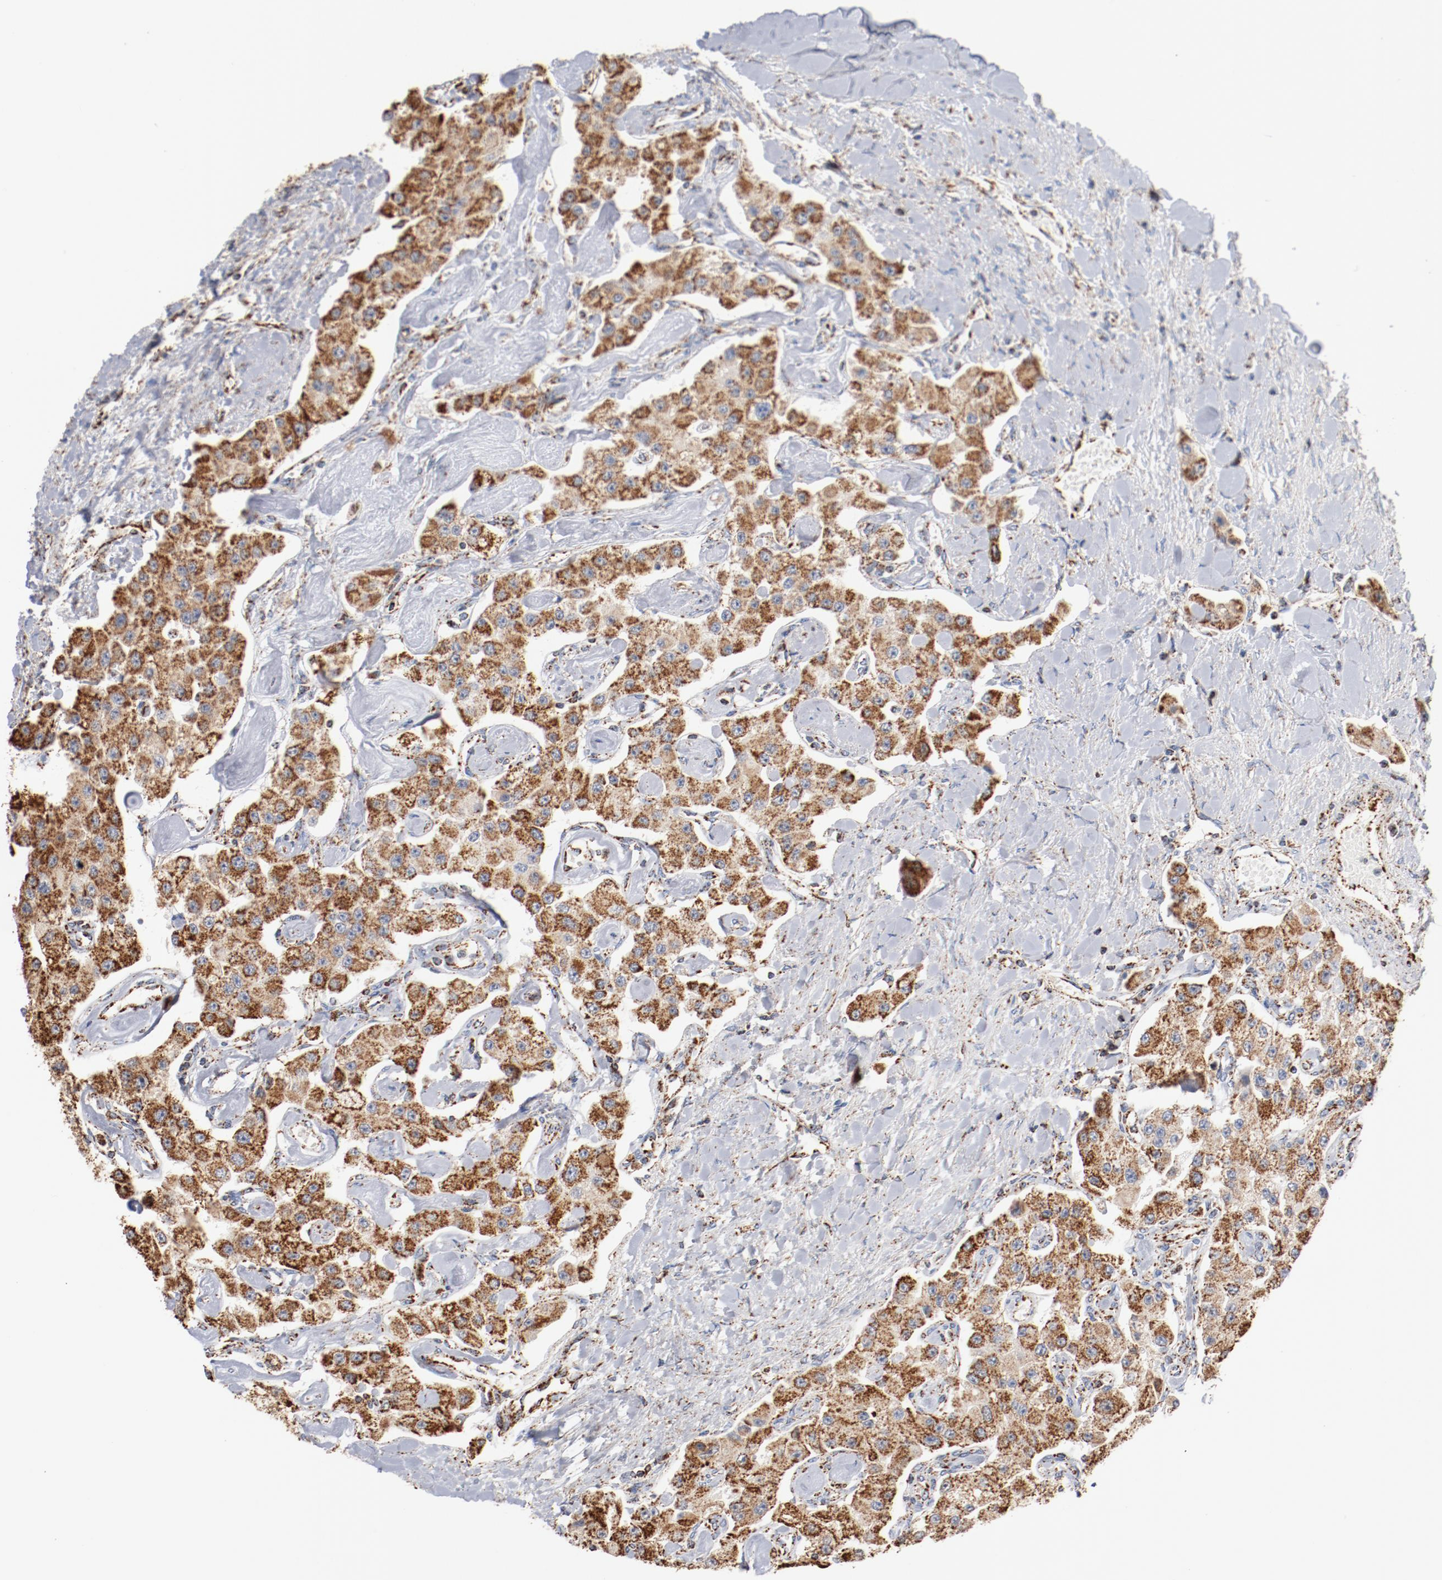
{"staining": {"intensity": "strong", "quantity": ">75%", "location": "cytoplasmic/membranous"}, "tissue": "carcinoid", "cell_type": "Tumor cells", "image_type": "cancer", "snomed": [{"axis": "morphology", "description": "Carcinoid, malignant, NOS"}, {"axis": "topography", "description": "Pancreas"}], "caption": "Tumor cells demonstrate strong cytoplasmic/membranous staining in about >75% of cells in malignant carcinoid.", "gene": "NDUFS4", "patient": {"sex": "male", "age": 41}}